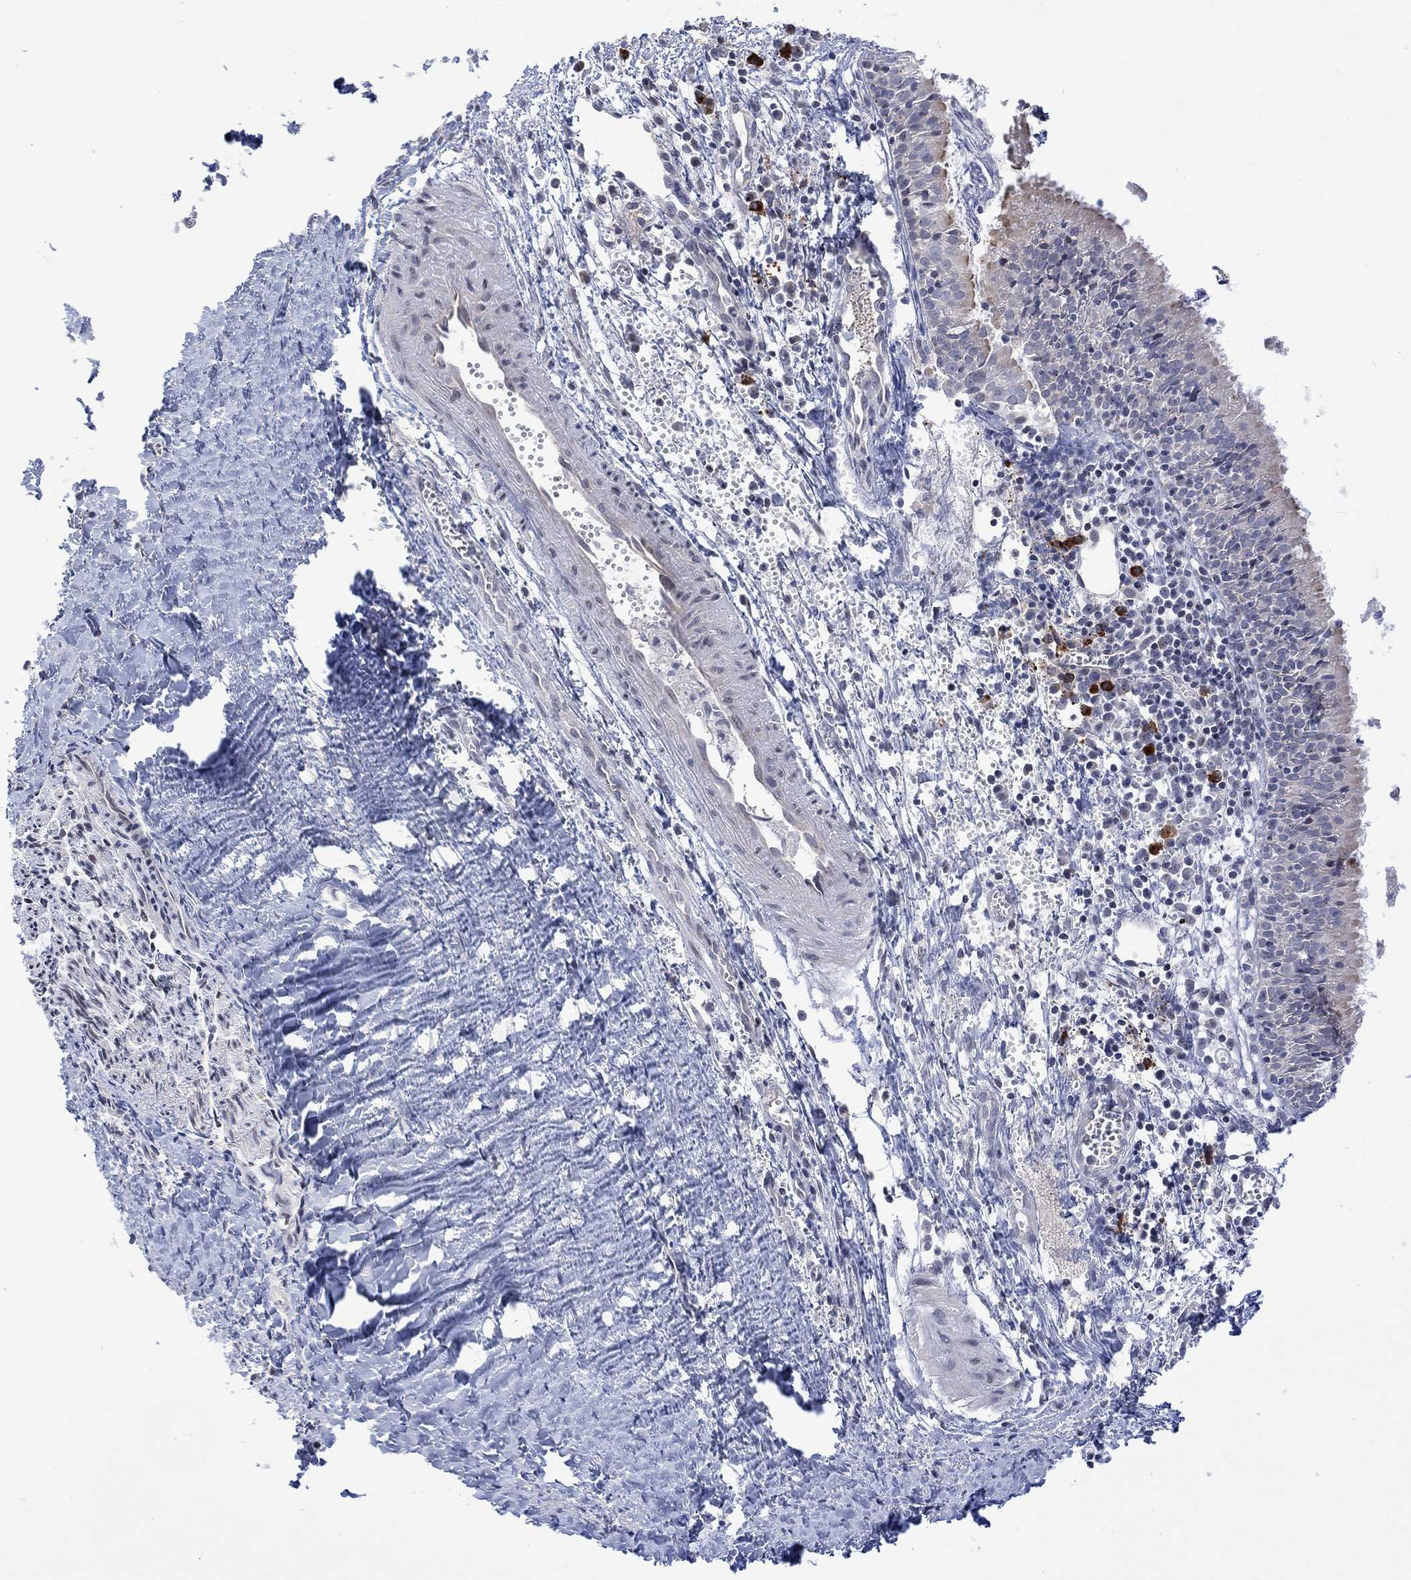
{"staining": {"intensity": "weak", "quantity": "<25%", "location": "cytoplasmic/membranous"}, "tissue": "nasopharynx", "cell_type": "Respiratory epithelial cells", "image_type": "normal", "snomed": [{"axis": "morphology", "description": "Normal tissue, NOS"}, {"axis": "topography", "description": "Nasopharynx"}], "caption": "This is an immunohistochemistry photomicrograph of benign nasopharynx. There is no positivity in respiratory epithelial cells.", "gene": "DCX", "patient": {"sex": "male", "age": 9}}